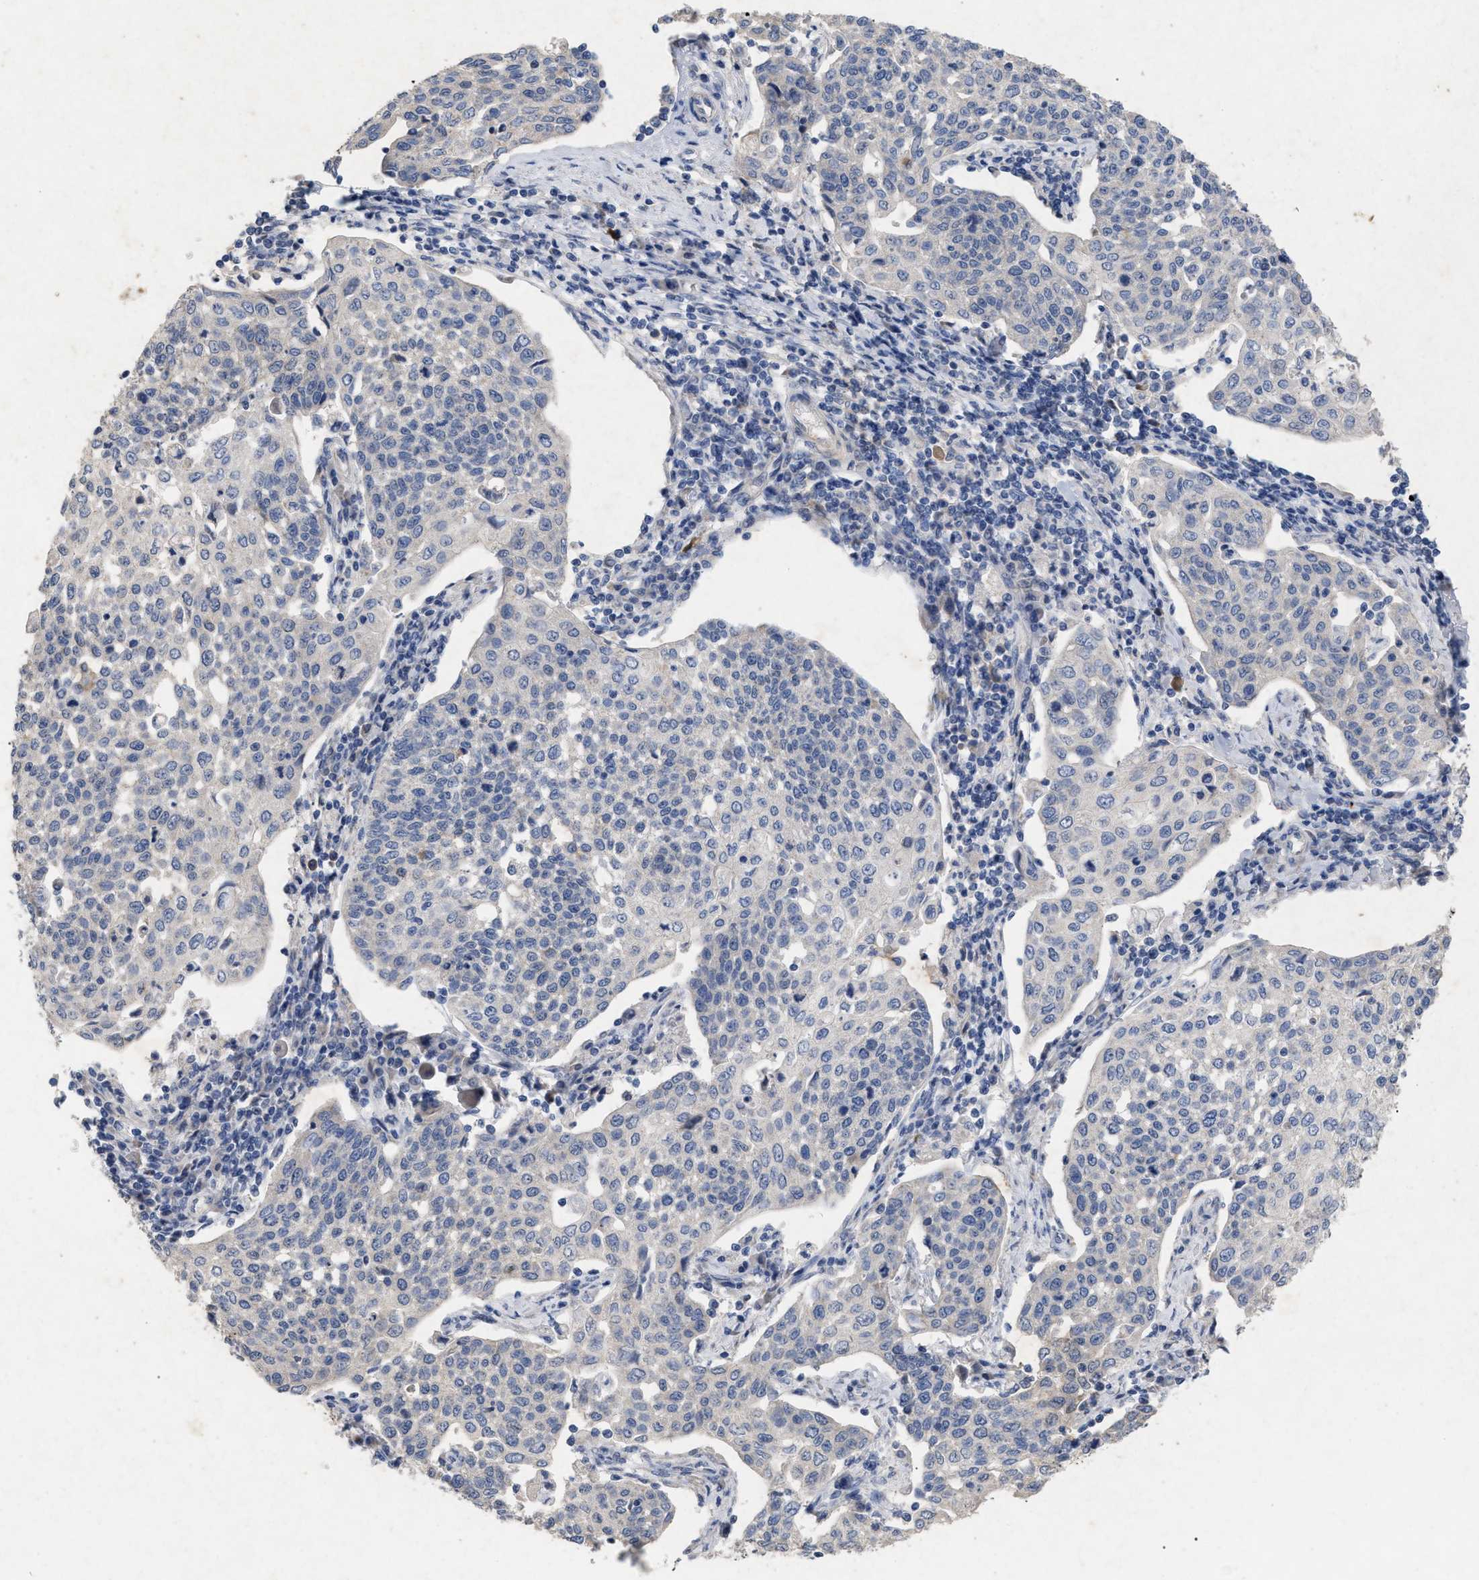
{"staining": {"intensity": "negative", "quantity": "none", "location": "none"}, "tissue": "cervical cancer", "cell_type": "Tumor cells", "image_type": "cancer", "snomed": [{"axis": "morphology", "description": "Squamous cell carcinoma, NOS"}, {"axis": "topography", "description": "Cervix"}], "caption": "Immunohistochemical staining of cervical cancer demonstrates no significant positivity in tumor cells.", "gene": "VIP", "patient": {"sex": "female", "age": 34}}